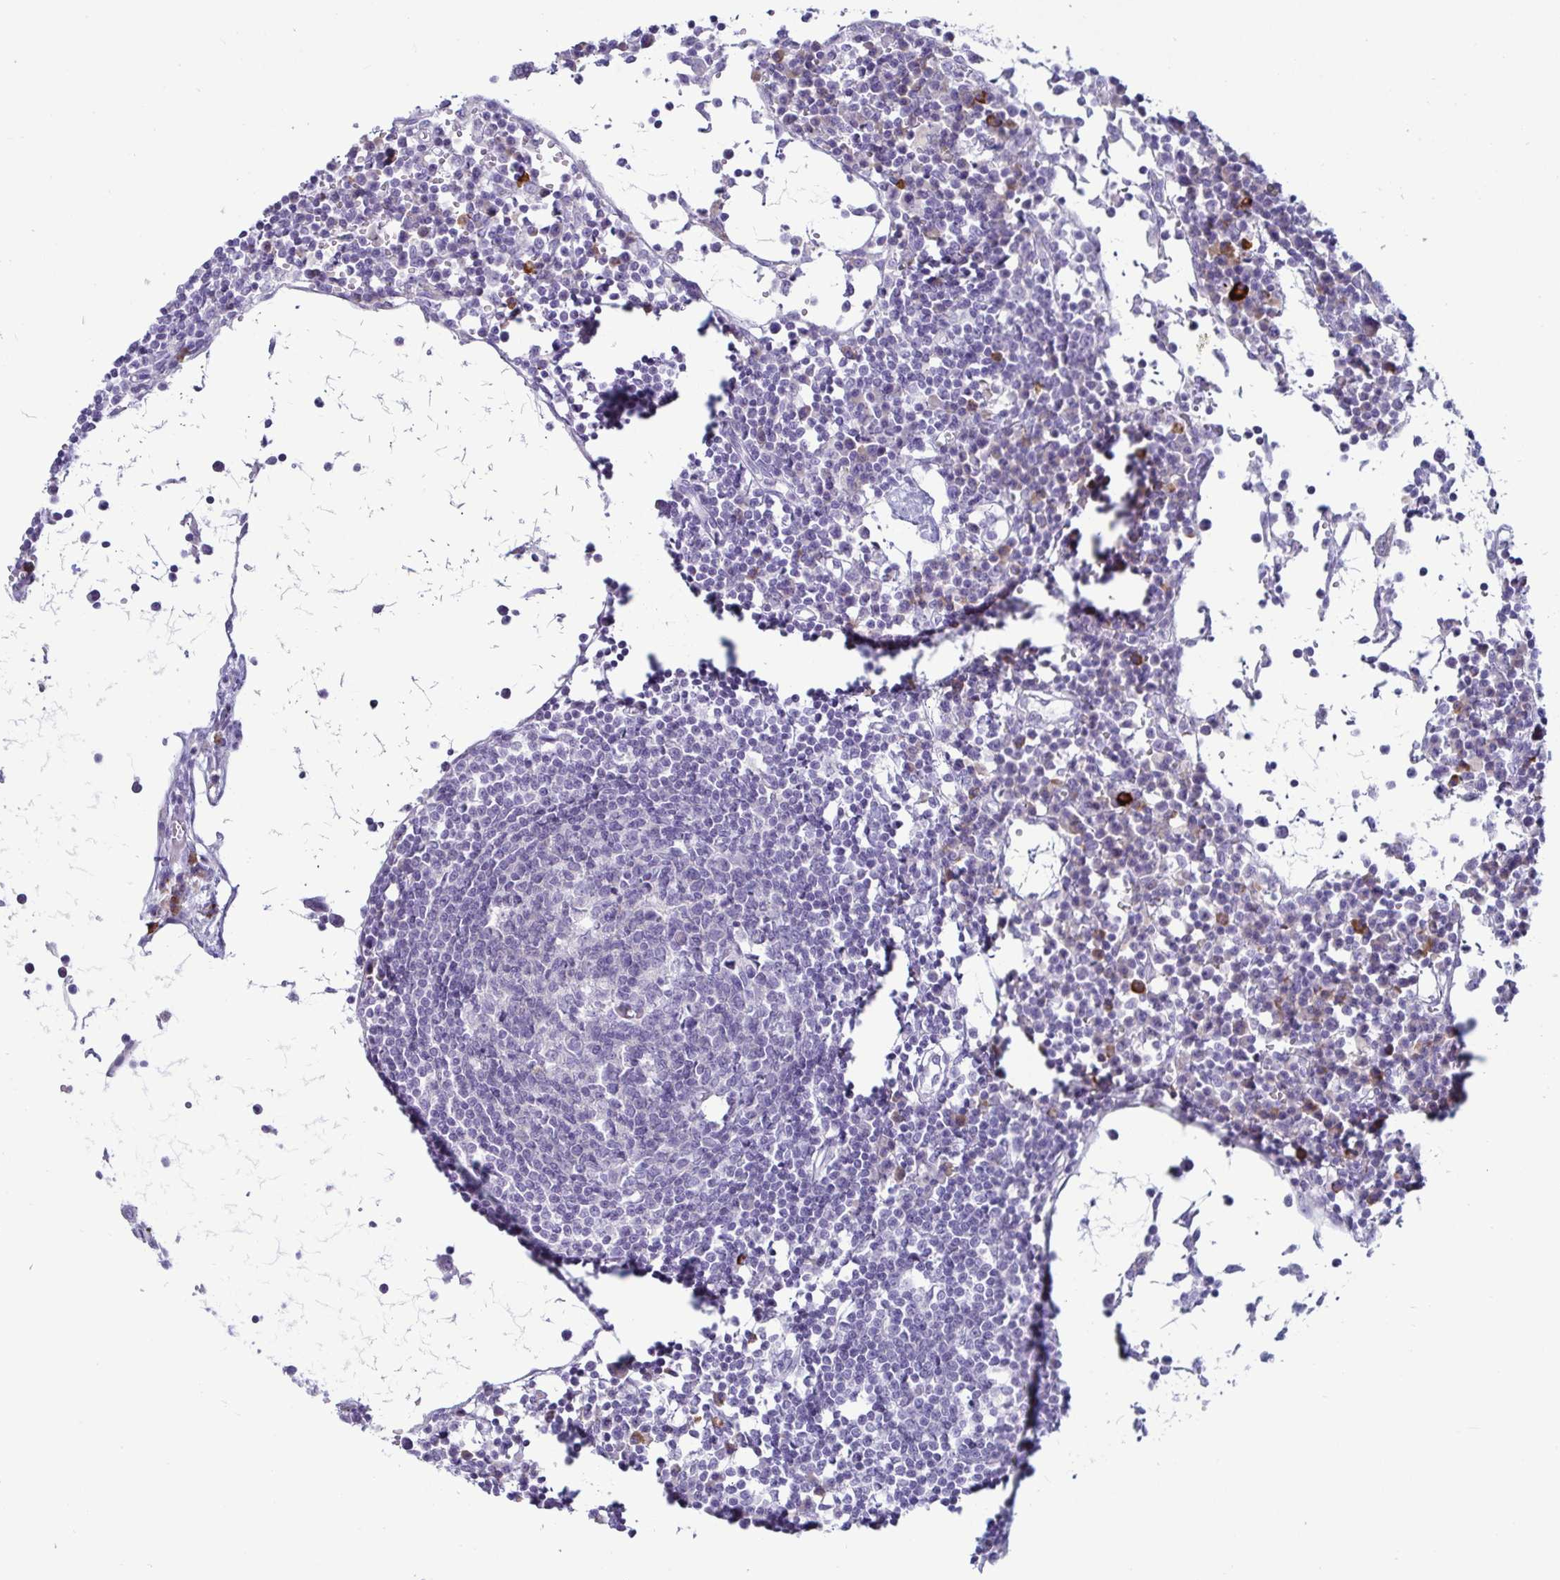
{"staining": {"intensity": "negative", "quantity": "none", "location": "none"}, "tissue": "lymph node", "cell_type": "Germinal center cells", "image_type": "normal", "snomed": [{"axis": "morphology", "description": "Normal tissue, NOS"}, {"axis": "topography", "description": "Lymph node"}], "caption": "High magnification brightfield microscopy of unremarkable lymph node stained with DAB (brown) and counterstained with hematoxylin (blue): germinal center cells show no significant expression.", "gene": "TFPI2", "patient": {"sex": "female", "age": 78}}